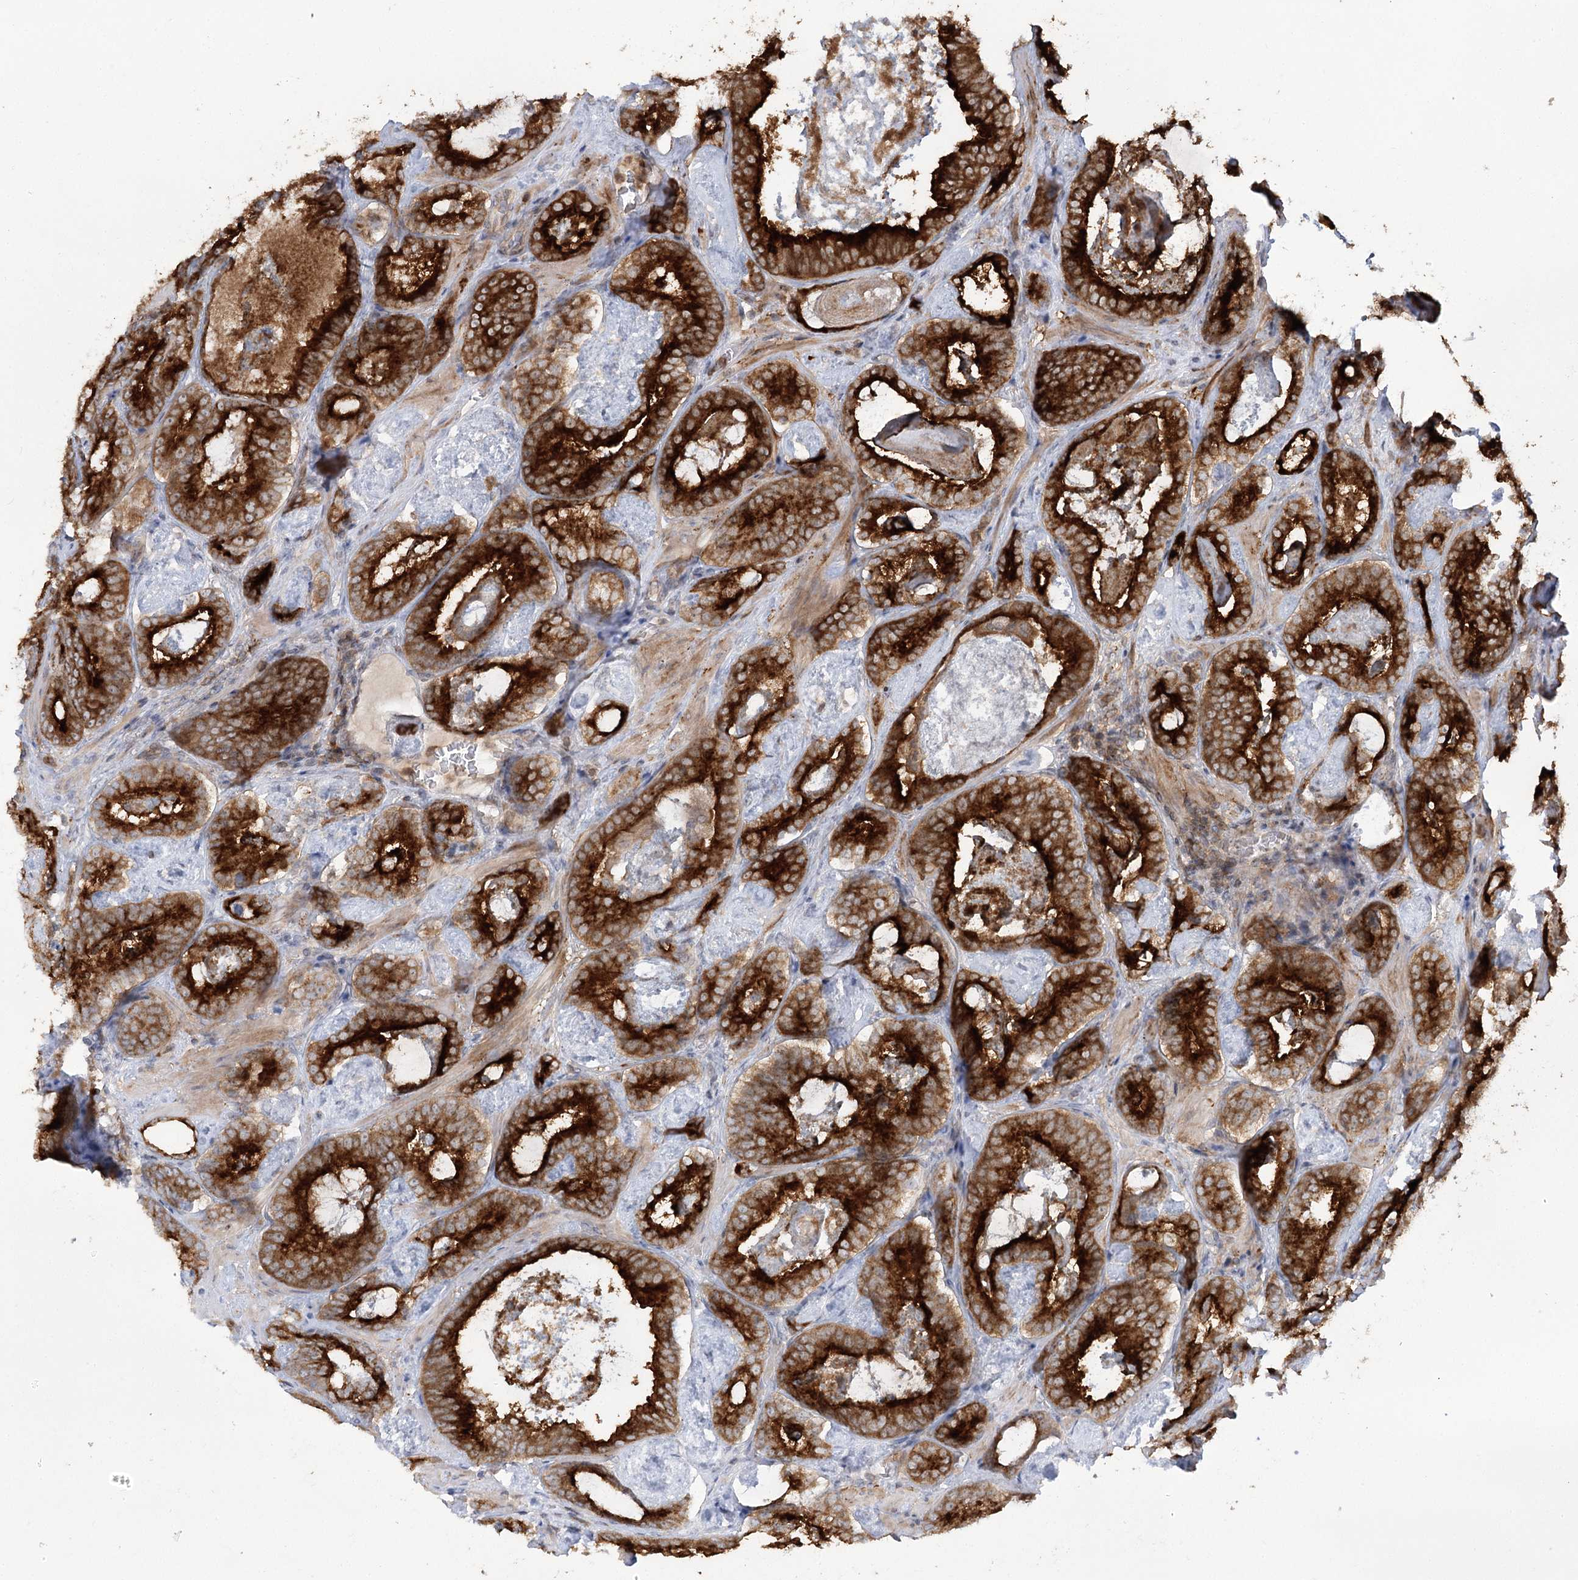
{"staining": {"intensity": "strong", "quantity": ">75%", "location": "cytoplasmic/membranous"}, "tissue": "prostate cancer", "cell_type": "Tumor cells", "image_type": "cancer", "snomed": [{"axis": "morphology", "description": "Adenocarcinoma, Low grade"}, {"axis": "topography", "description": "Prostate"}], "caption": "About >75% of tumor cells in prostate cancer (adenocarcinoma (low-grade)) demonstrate strong cytoplasmic/membranous protein expression as visualized by brown immunohistochemical staining.", "gene": "SYTL1", "patient": {"sex": "male", "age": 60}}